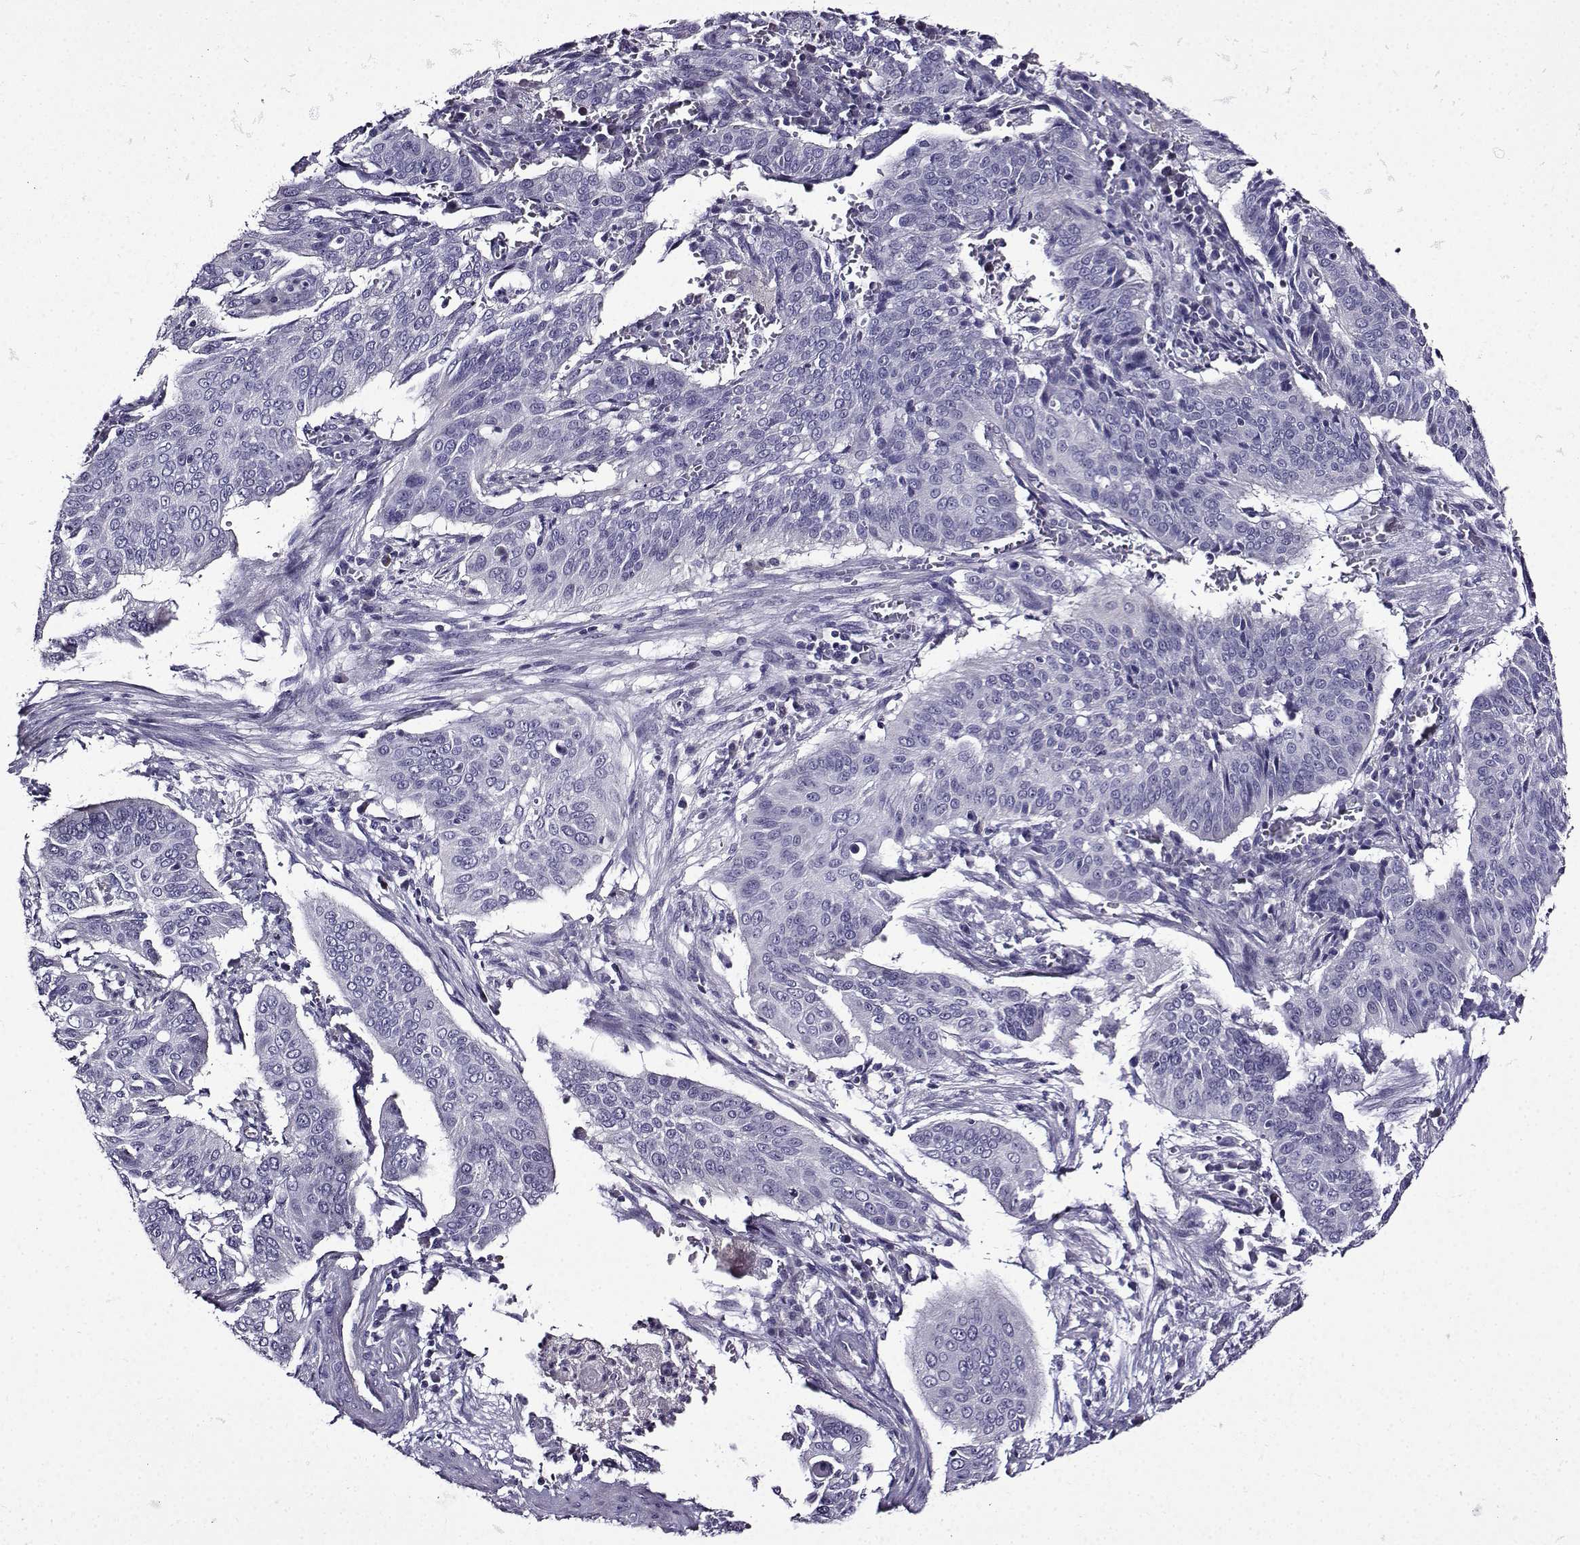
{"staining": {"intensity": "negative", "quantity": "none", "location": "none"}, "tissue": "cervical cancer", "cell_type": "Tumor cells", "image_type": "cancer", "snomed": [{"axis": "morphology", "description": "Squamous cell carcinoma, NOS"}, {"axis": "topography", "description": "Cervix"}], "caption": "Immunohistochemical staining of cervical squamous cell carcinoma displays no significant expression in tumor cells.", "gene": "TMEM266", "patient": {"sex": "female", "age": 39}}